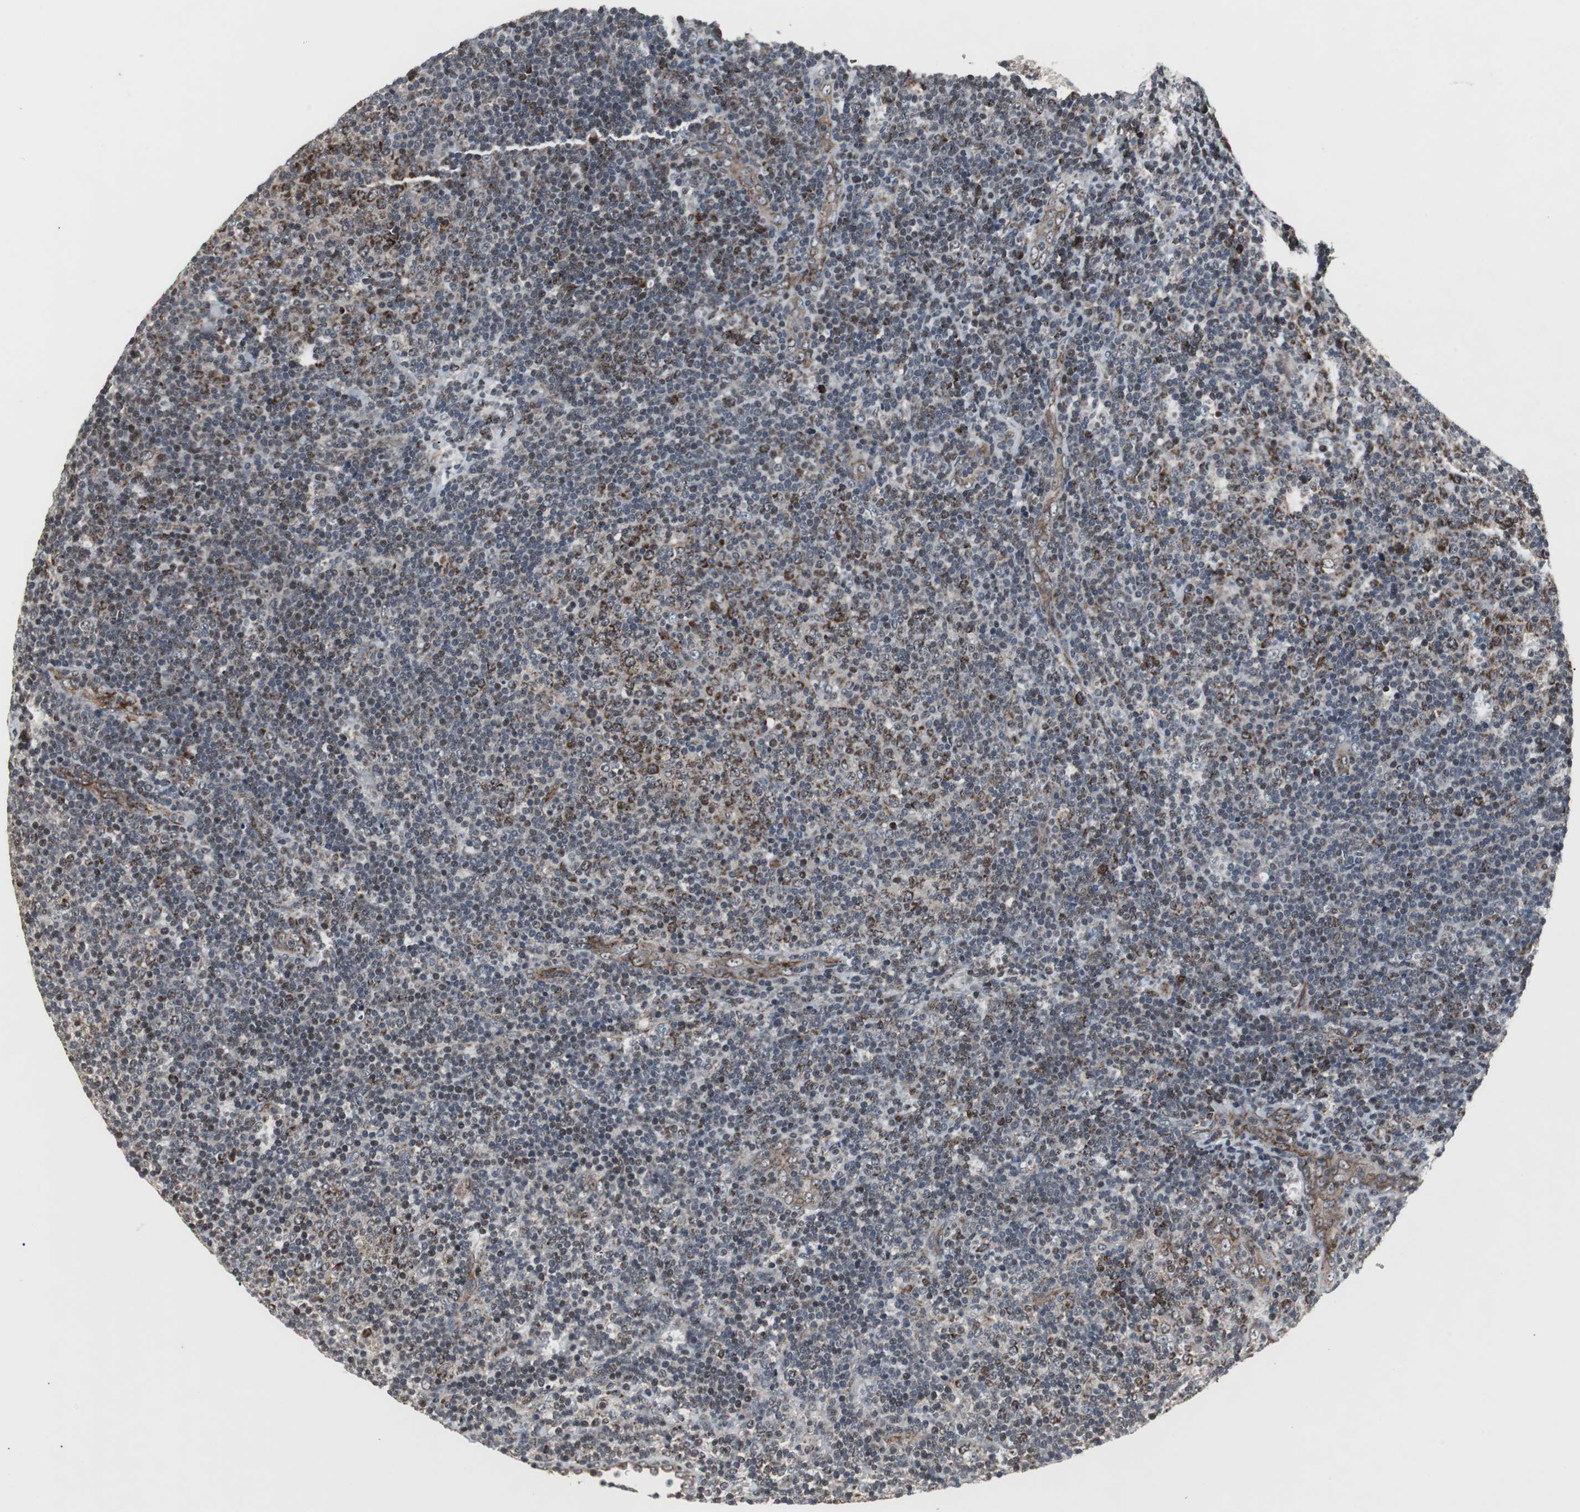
{"staining": {"intensity": "strong", "quantity": "<25%", "location": "cytoplasmic/membranous"}, "tissue": "lymphoma", "cell_type": "Tumor cells", "image_type": "cancer", "snomed": [{"axis": "morphology", "description": "Malignant lymphoma, non-Hodgkin's type, Low grade"}, {"axis": "topography", "description": "Lymph node"}], "caption": "Lymphoma stained with a brown dye reveals strong cytoplasmic/membranous positive positivity in about <25% of tumor cells.", "gene": "MRPL40", "patient": {"sex": "male", "age": 70}}